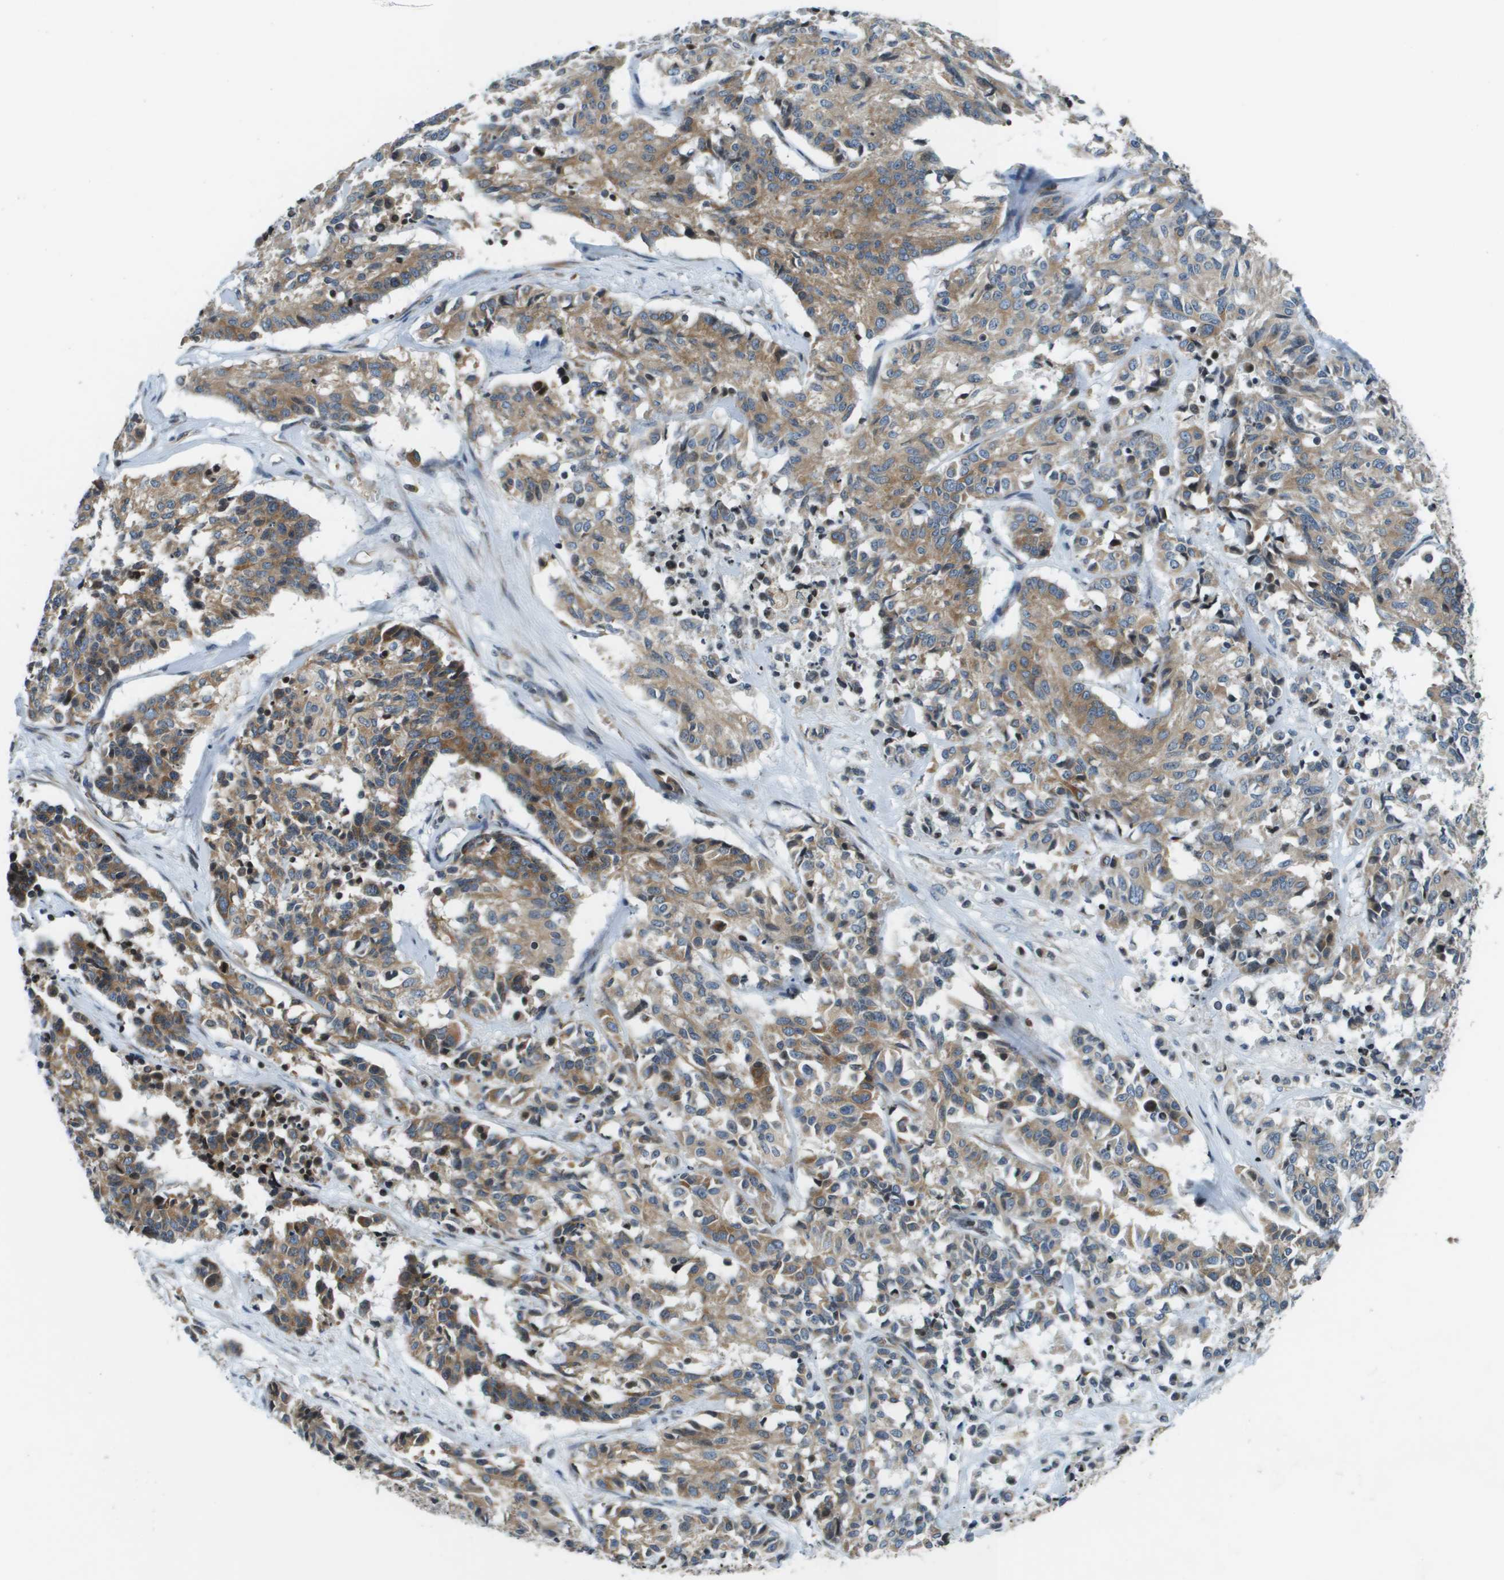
{"staining": {"intensity": "moderate", "quantity": ">75%", "location": "cytoplasmic/membranous"}, "tissue": "cervical cancer", "cell_type": "Tumor cells", "image_type": "cancer", "snomed": [{"axis": "morphology", "description": "Squamous cell carcinoma, NOS"}, {"axis": "topography", "description": "Cervix"}], "caption": "A medium amount of moderate cytoplasmic/membranous expression is identified in about >75% of tumor cells in squamous cell carcinoma (cervical) tissue. The staining is performed using DAB (3,3'-diaminobenzidine) brown chromogen to label protein expression. The nuclei are counter-stained blue using hematoxylin.", "gene": "ESYT1", "patient": {"sex": "female", "age": 35}}